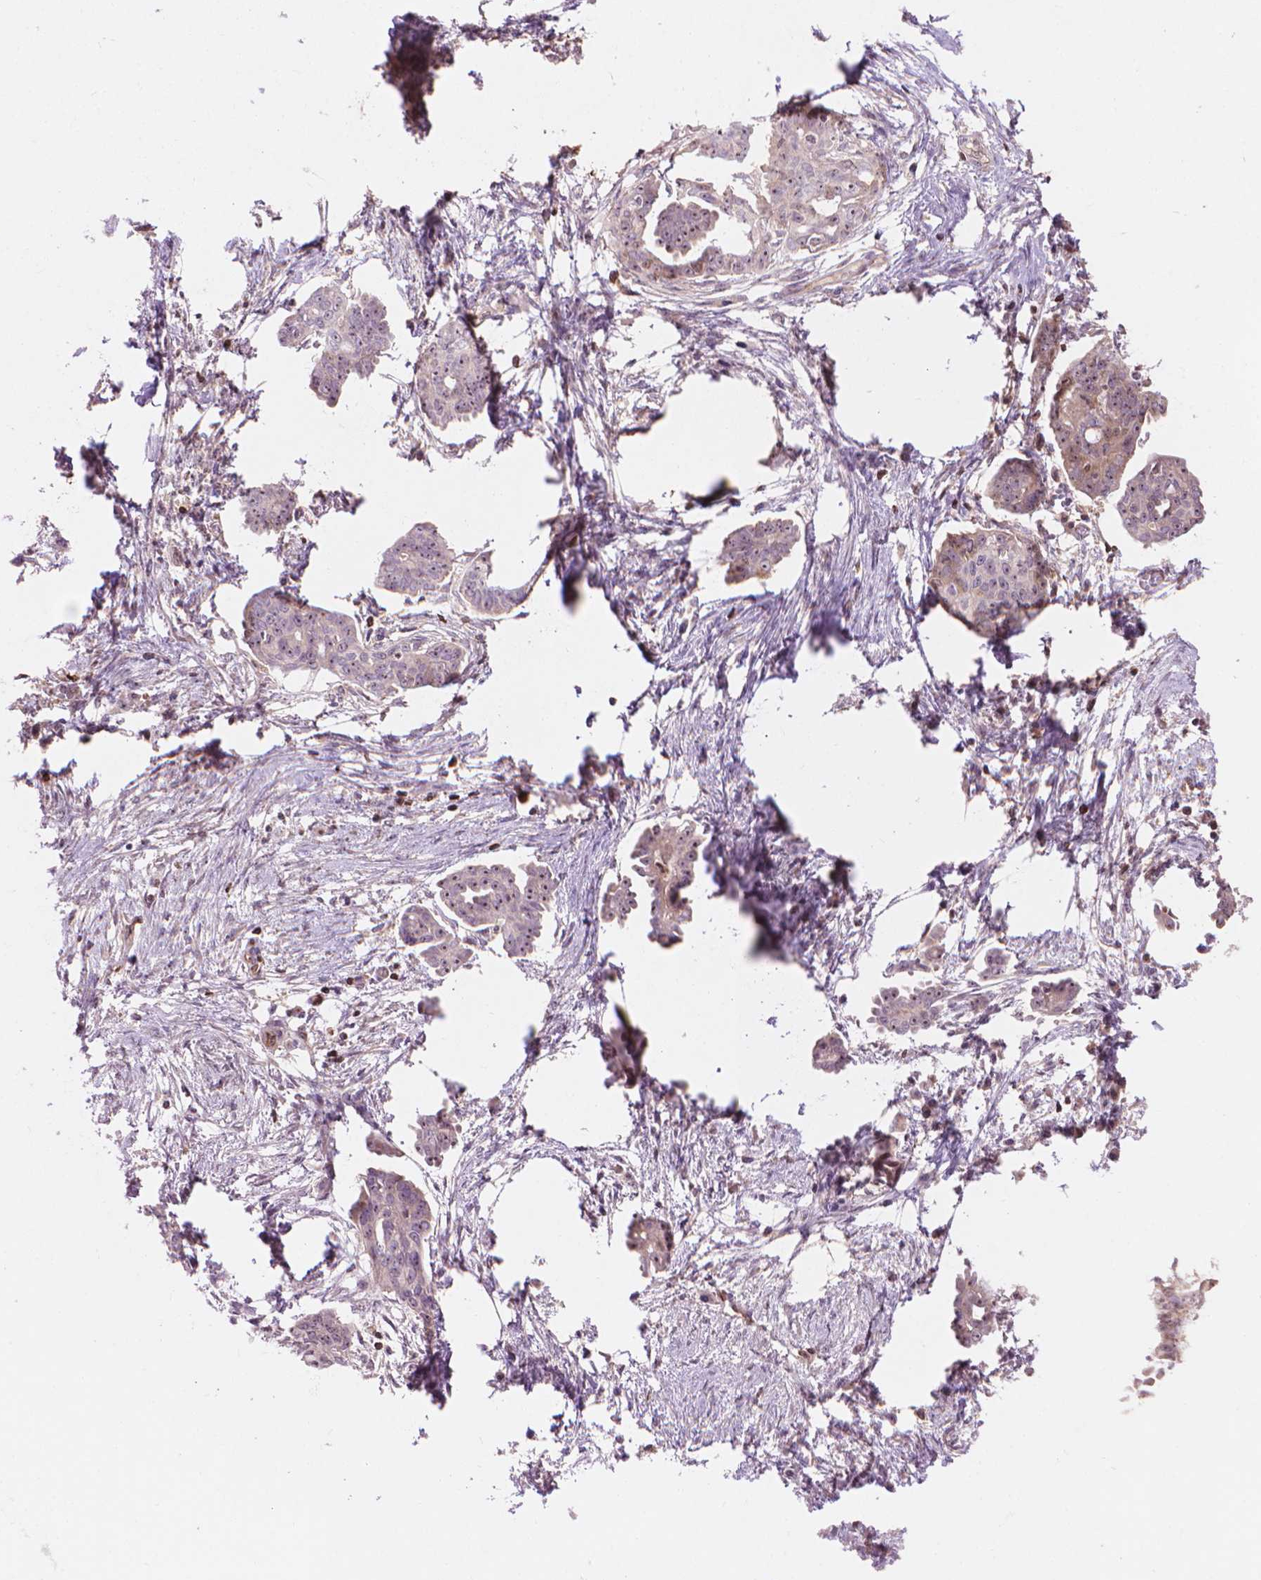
{"staining": {"intensity": "moderate", "quantity": "25%-75%", "location": "nuclear"}, "tissue": "ovarian cancer", "cell_type": "Tumor cells", "image_type": "cancer", "snomed": [{"axis": "morphology", "description": "Cystadenocarcinoma, serous, NOS"}, {"axis": "topography", "description": "Ovary"}], "caption": "Brown immunohistochemical staining in human ovarian cancer (serous cystadenocarcinoma) exhibits moderate nuclear staining in about 25%-75% of tumor cells.", "gene": "SMC2", "patient": {"sex": "female", "age": 71}}